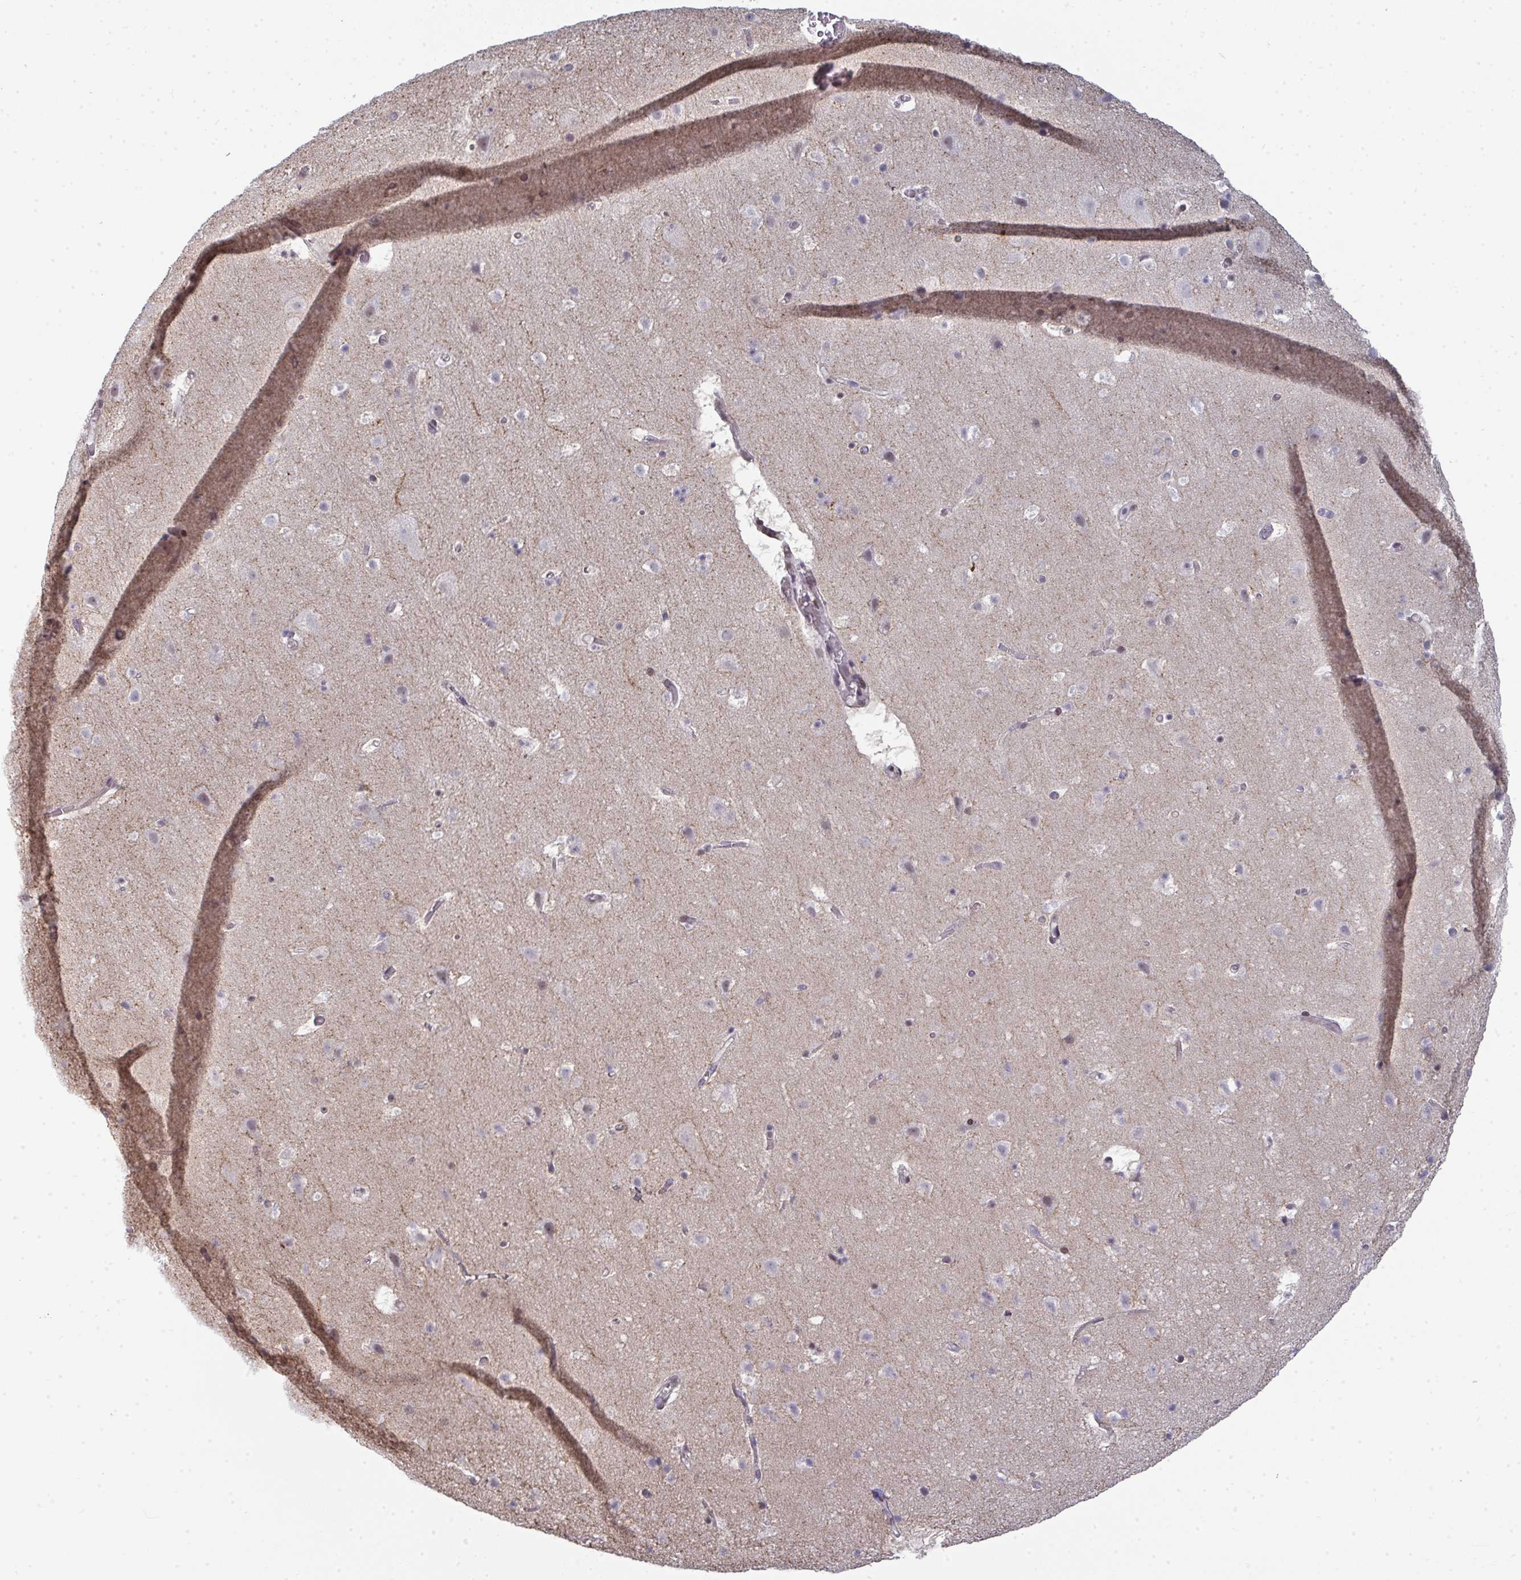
{"staining": {"intensity": "negative", "quantity": "none", "location": "none"}, "tissue": "cerebral cortex", "cell_type": "Endothelial cells", "image_type": "normal", "snomed": [{"axis": "morphology", "description": "Normal tissue, NOS"}, {"axis": "topography", "description": "Cerebral cortex"}], "caption": "Micrograph shows no protein staining in endothelial cells of unremarkable cerebral cortex.", "gene": "ATF1", "patient": {"sex": "female", "age": 42}}